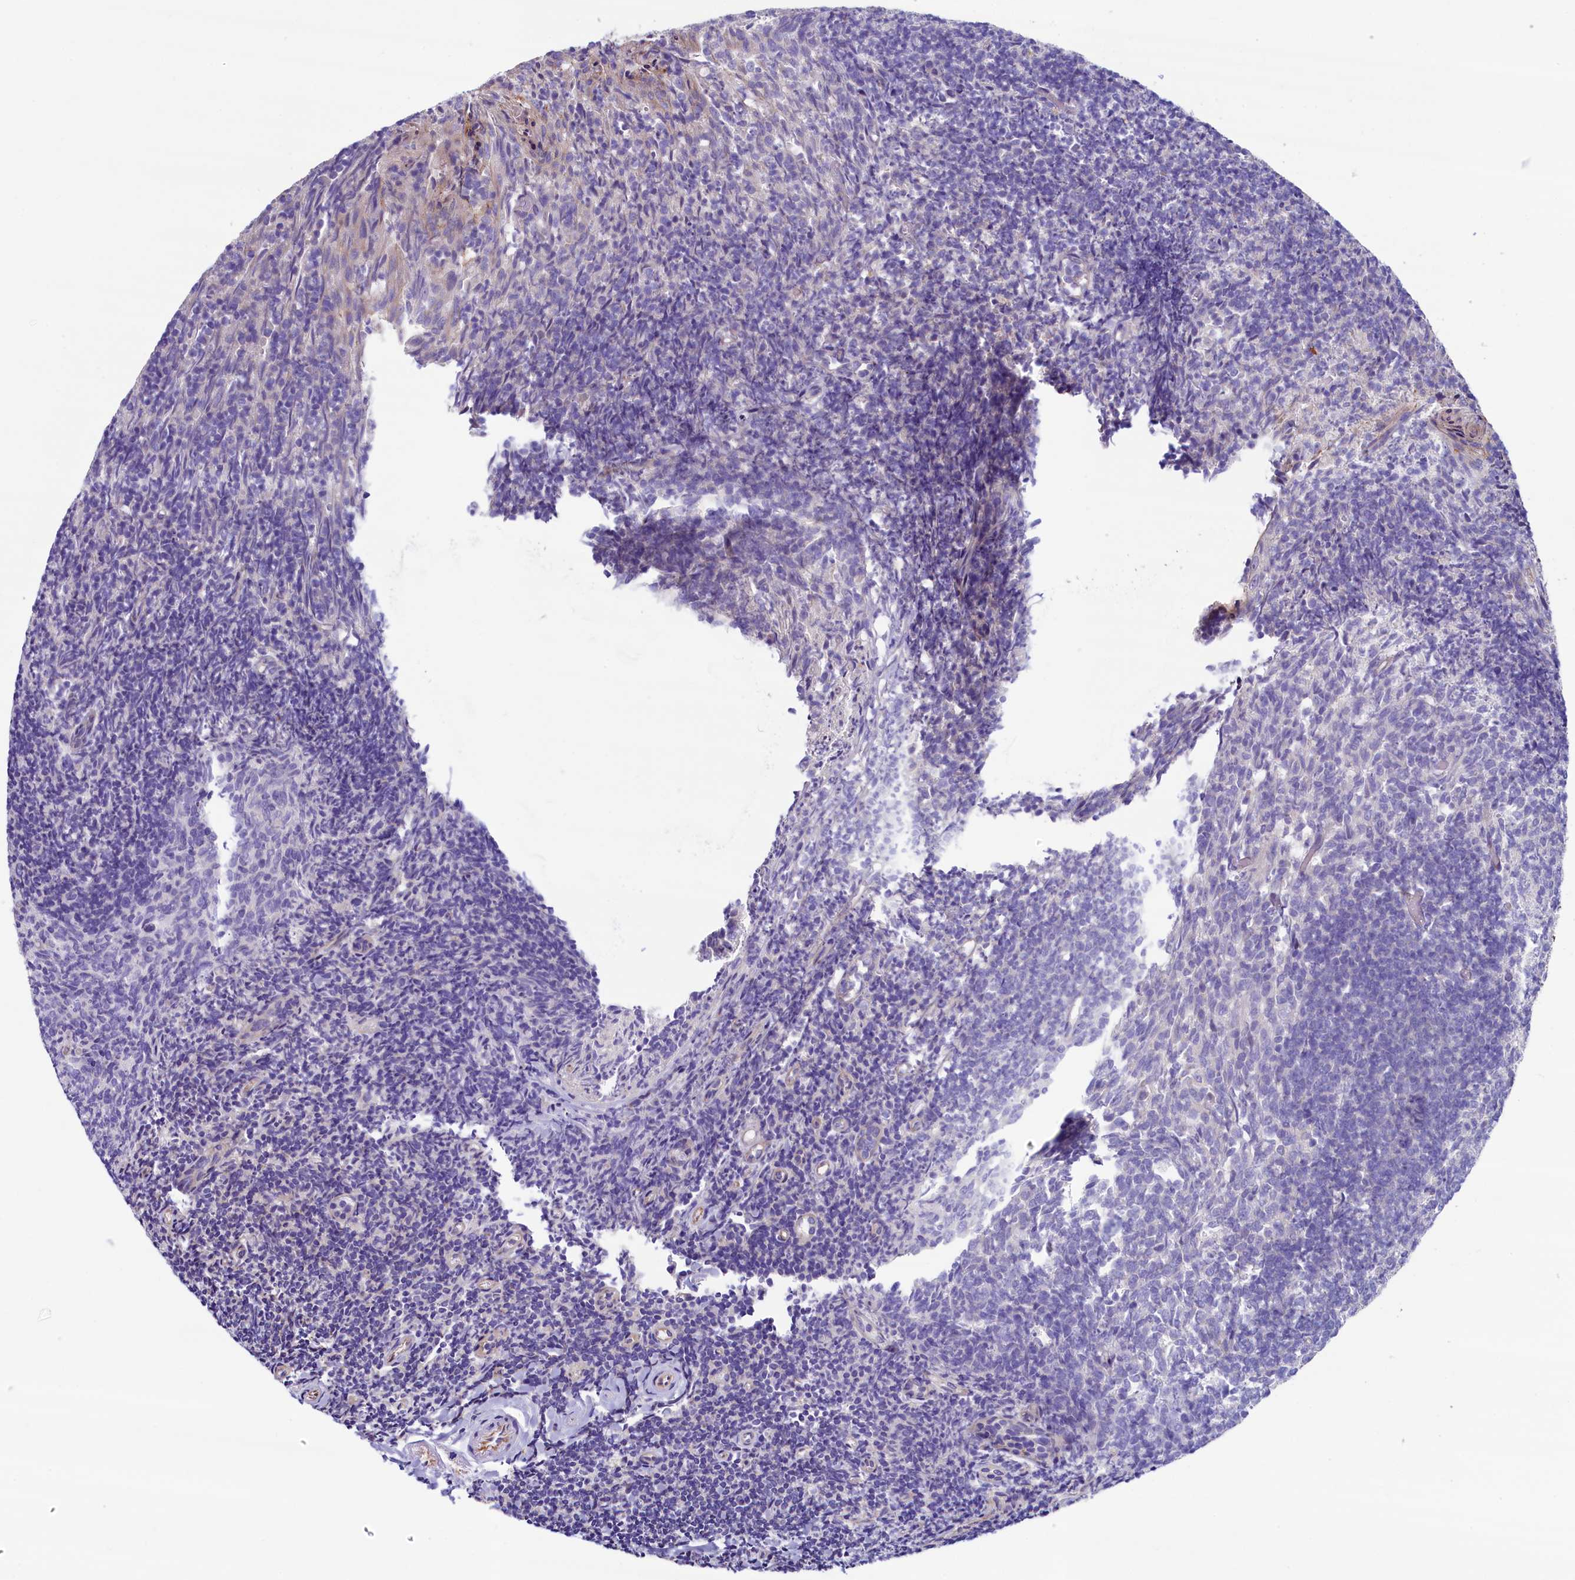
{"staining": {"intensity": "negative", "quantity": "none", "location": "none"}, "tissue": "tonsil", "cell_type": "Germinal center cells", "image_type": "normal", "snomed": [{"axis": "morphology", "description": "Normal tissue, NOS"}, {"axis": "topography", "description": "Tonsil"}], "caption": "Immunohistochemistry (IHC) histopathology image of unremarkable tonsil: tonsil stained with DAB exhibits no significant protein positivity in germinal center cells. The staining was performed using DAB (3,3'-diaminobenzidine) to visualize the protein expression in brown, while the nuclei were stained in blue with hematoxylin (Magnification: 20x).", "gene": "KRBOX5", "patient": {"sex": "female", "age": 10}}